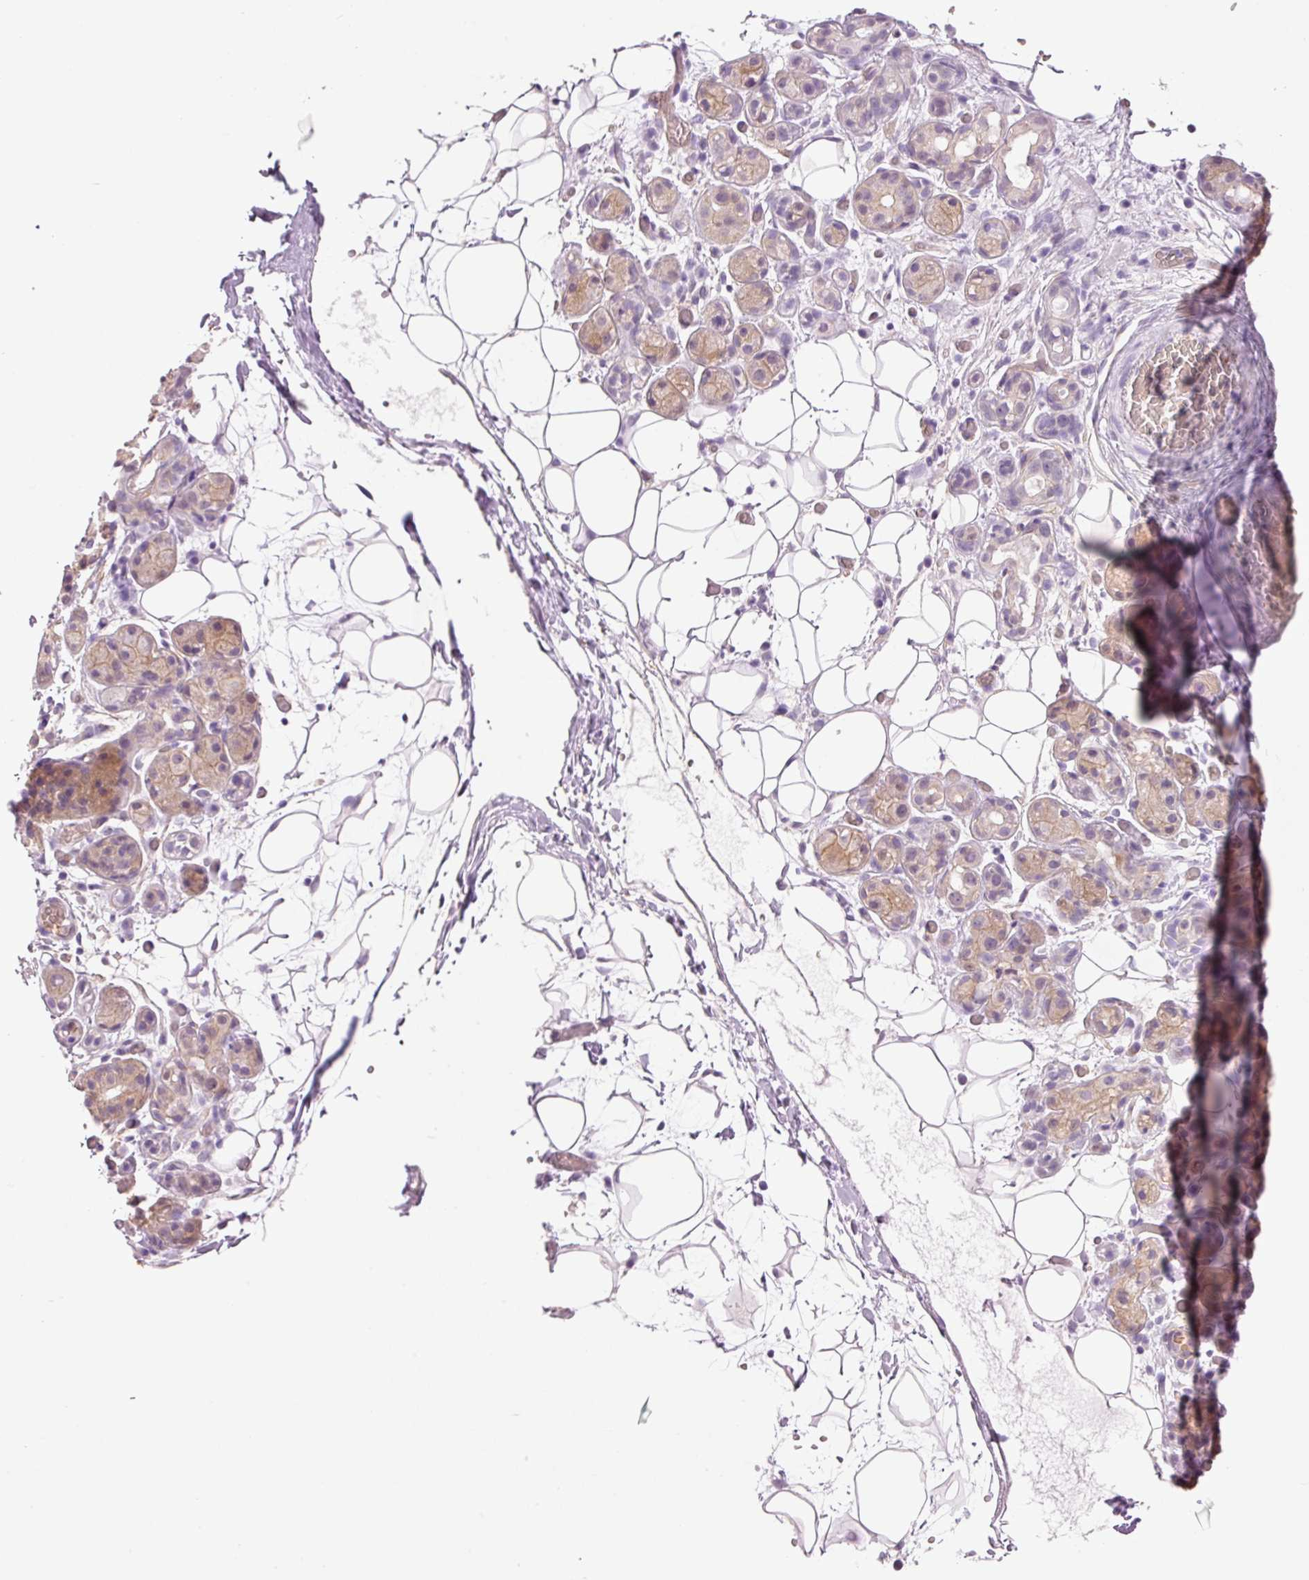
{"staining": {"intensity": "moderate", "quantity": "25%-75%", "location": "cytoplasmic/membranous"}, "tissue": "salivary gland", "cell_type": "Glandular cells", "image_type": "normal", "snomed": [{"axis": "morphology", "description": "Normal tissue, NOS"}, {"axis": "topography", "description": "Salivary gland"}], "caption": "The micrograph displays immunohistochemical staining of unremarkable salivary gland. There is moderate cytoplasmic/membranous staining is seen in approximately 25%-75% of glandular cells. The staining is performed using DAB brown chromogen to label protein expression. The nuclei are counter-stained blue using hematoxylin.", "gene": "HSPA4L", "patient": {"sex": "male", "age": 82}}